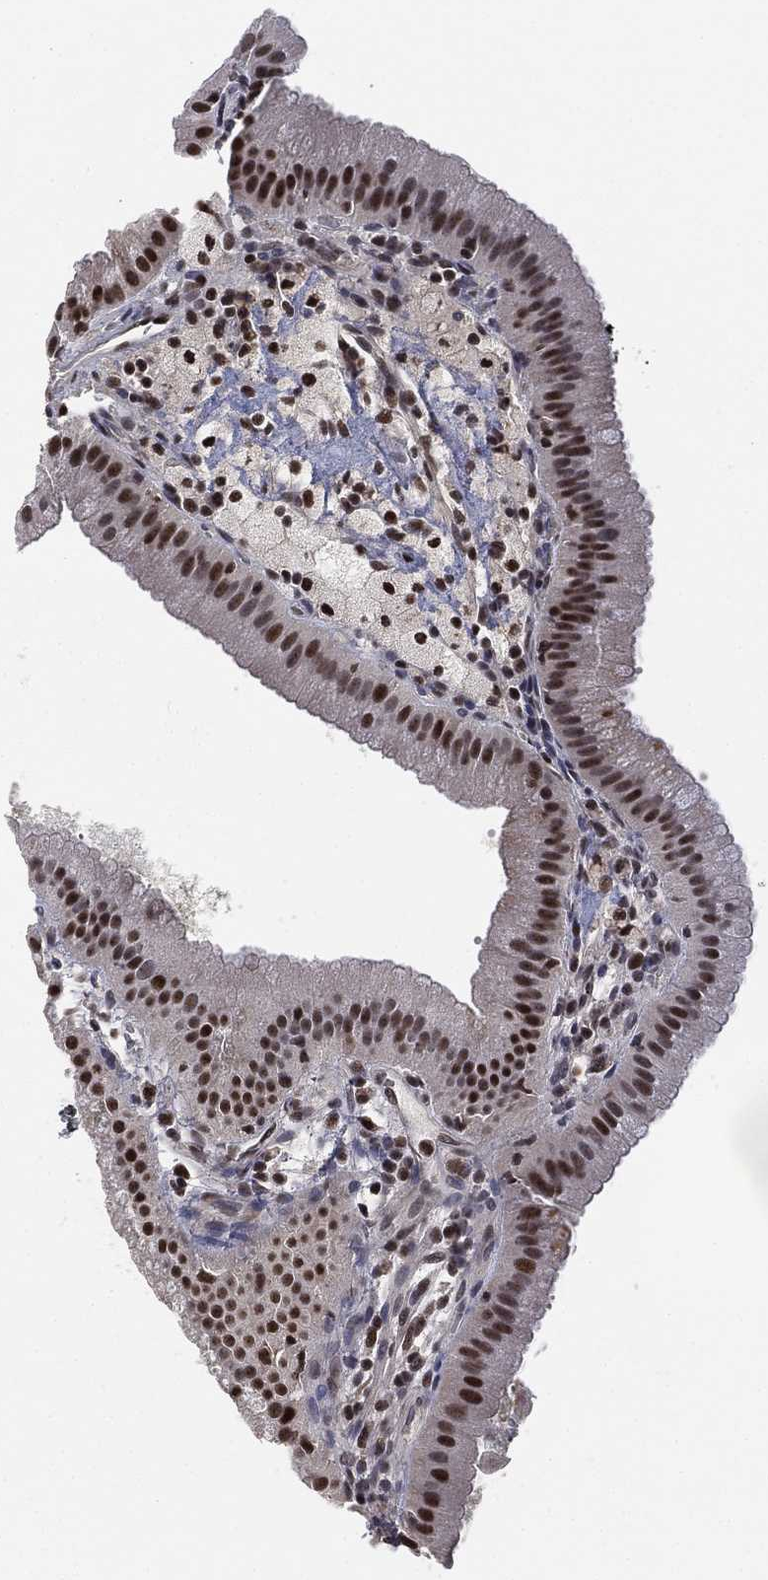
{"staining": {"intensity": "strong", "quantity": "25%-75%", "location": "nuclear"}, "tissue": "gallbladder", "cell_type": "Glandular cells", "image_type": "normal", "snomed": [{"axis": "morphology", "description": "Normal tissue, NOS"}, {"axis": "topography", "description": "Gallbladder"}], "caption": "IHC photomicrograph of normal gallbladder: gallbladder stained using immunohistochemistry (IHC) demonstrates high levels of strong protein expression localized specifically in the nuclear of glandular cells, appearing as a nuclear brown color.", "gene": "ZSCAN30", "patient": {"sex": "male", "age": 67}}